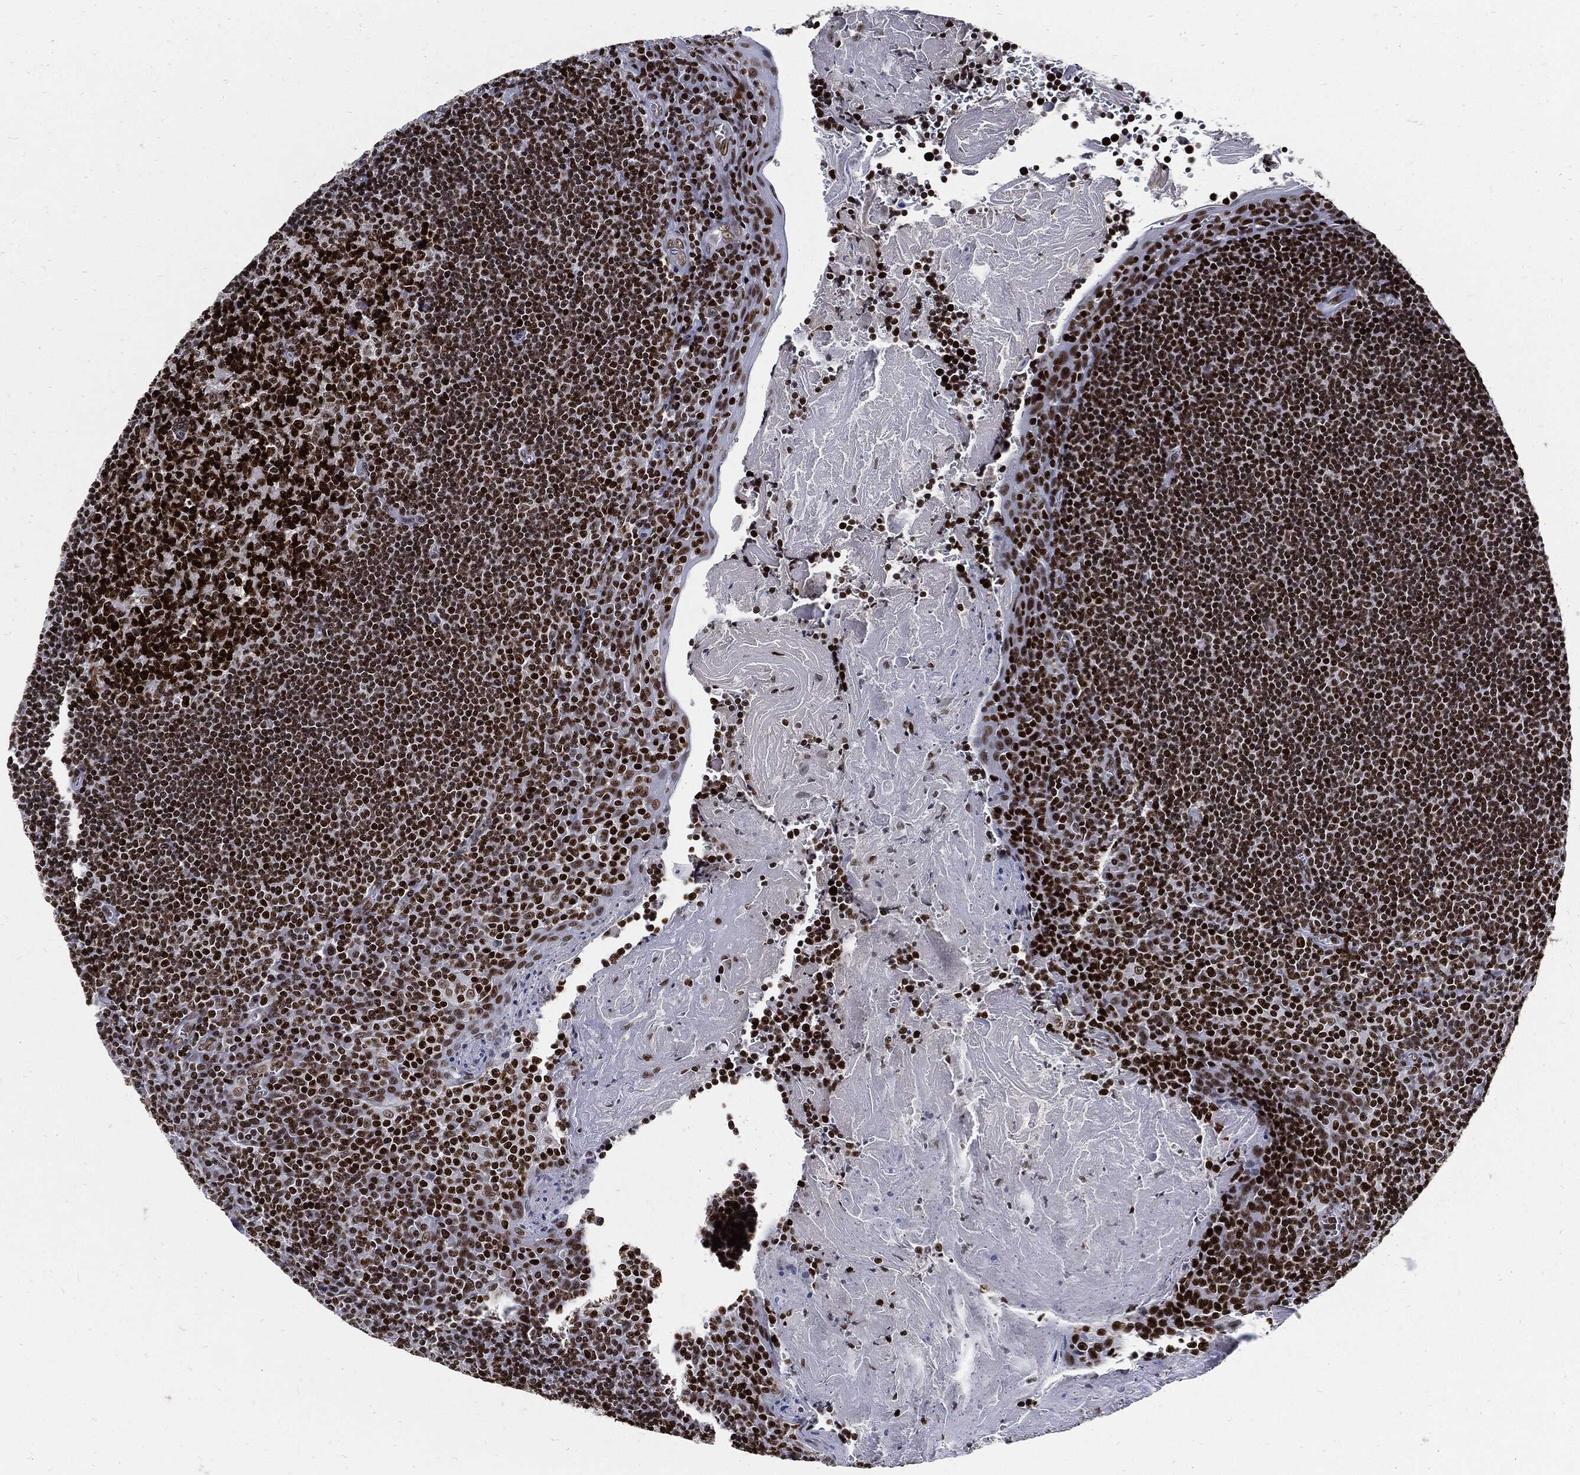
{"staining": {"intensity": "strong", "quantity": ">75%", "location": "nuclear"}, "tissue": "tonsil", "cell_type": "Germinal center cells", "image_type": "normal", "snomed": [{"axis": "morphology", "description": "Normal tissue, NOS"}, {"axis": "morphology", "description": "Inflammation, NOS"}, {"axis": "topography", "description": "Tonsil"}], "caption": "Strong nuclear staining for a protein is seen in approximately >75% of germinal center cells of unremarkable tonsil using immunohistochemistry.", "gene": "TERF2", "patient": {"sex": "female", "age": 31}}